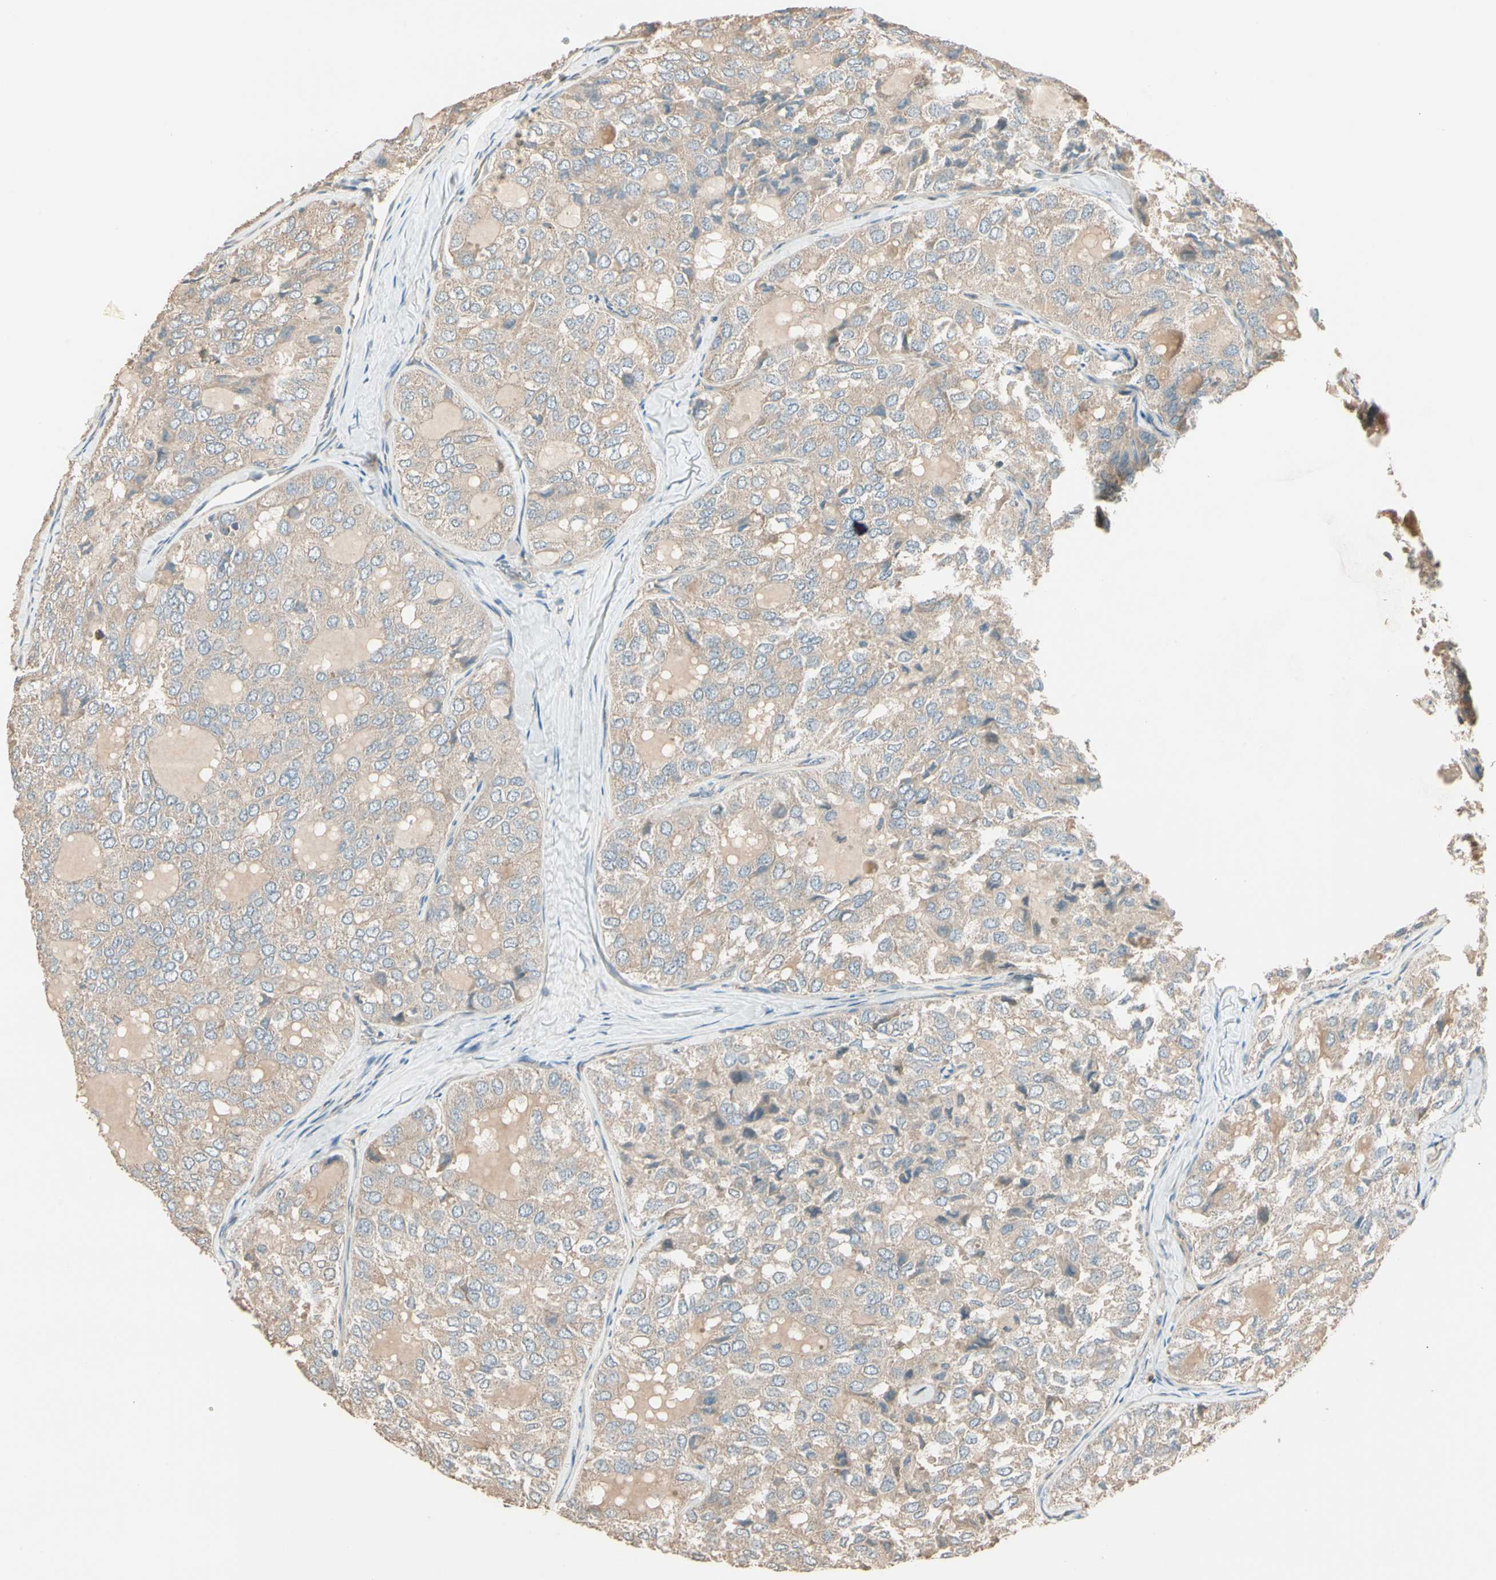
{"staining": {"intensity": "weak", "quantity": ">75%", "location": "cytoplasmic/membranous"}, "tissue": "thyroid cancer", "cell_type": "Tumor cells", "image_type": "cancer", "snomed": [{"axis": "morphology", "description": "Follicular adenoma carcinoma, NOS"}, {"axis": "topography", "description": "Thyroid gland"}], "caption": "This photomicrograph shows thyroid cancer stained with immunohistochemistry (IHC) to label a protein in brown. The cytoplasmic/membranous of tumor cells show weak positivity for the protein. Nuclei are counter-stained blue.", "gene": "TNFRSF21", "patient": {"sex": "male", "age": 75}}